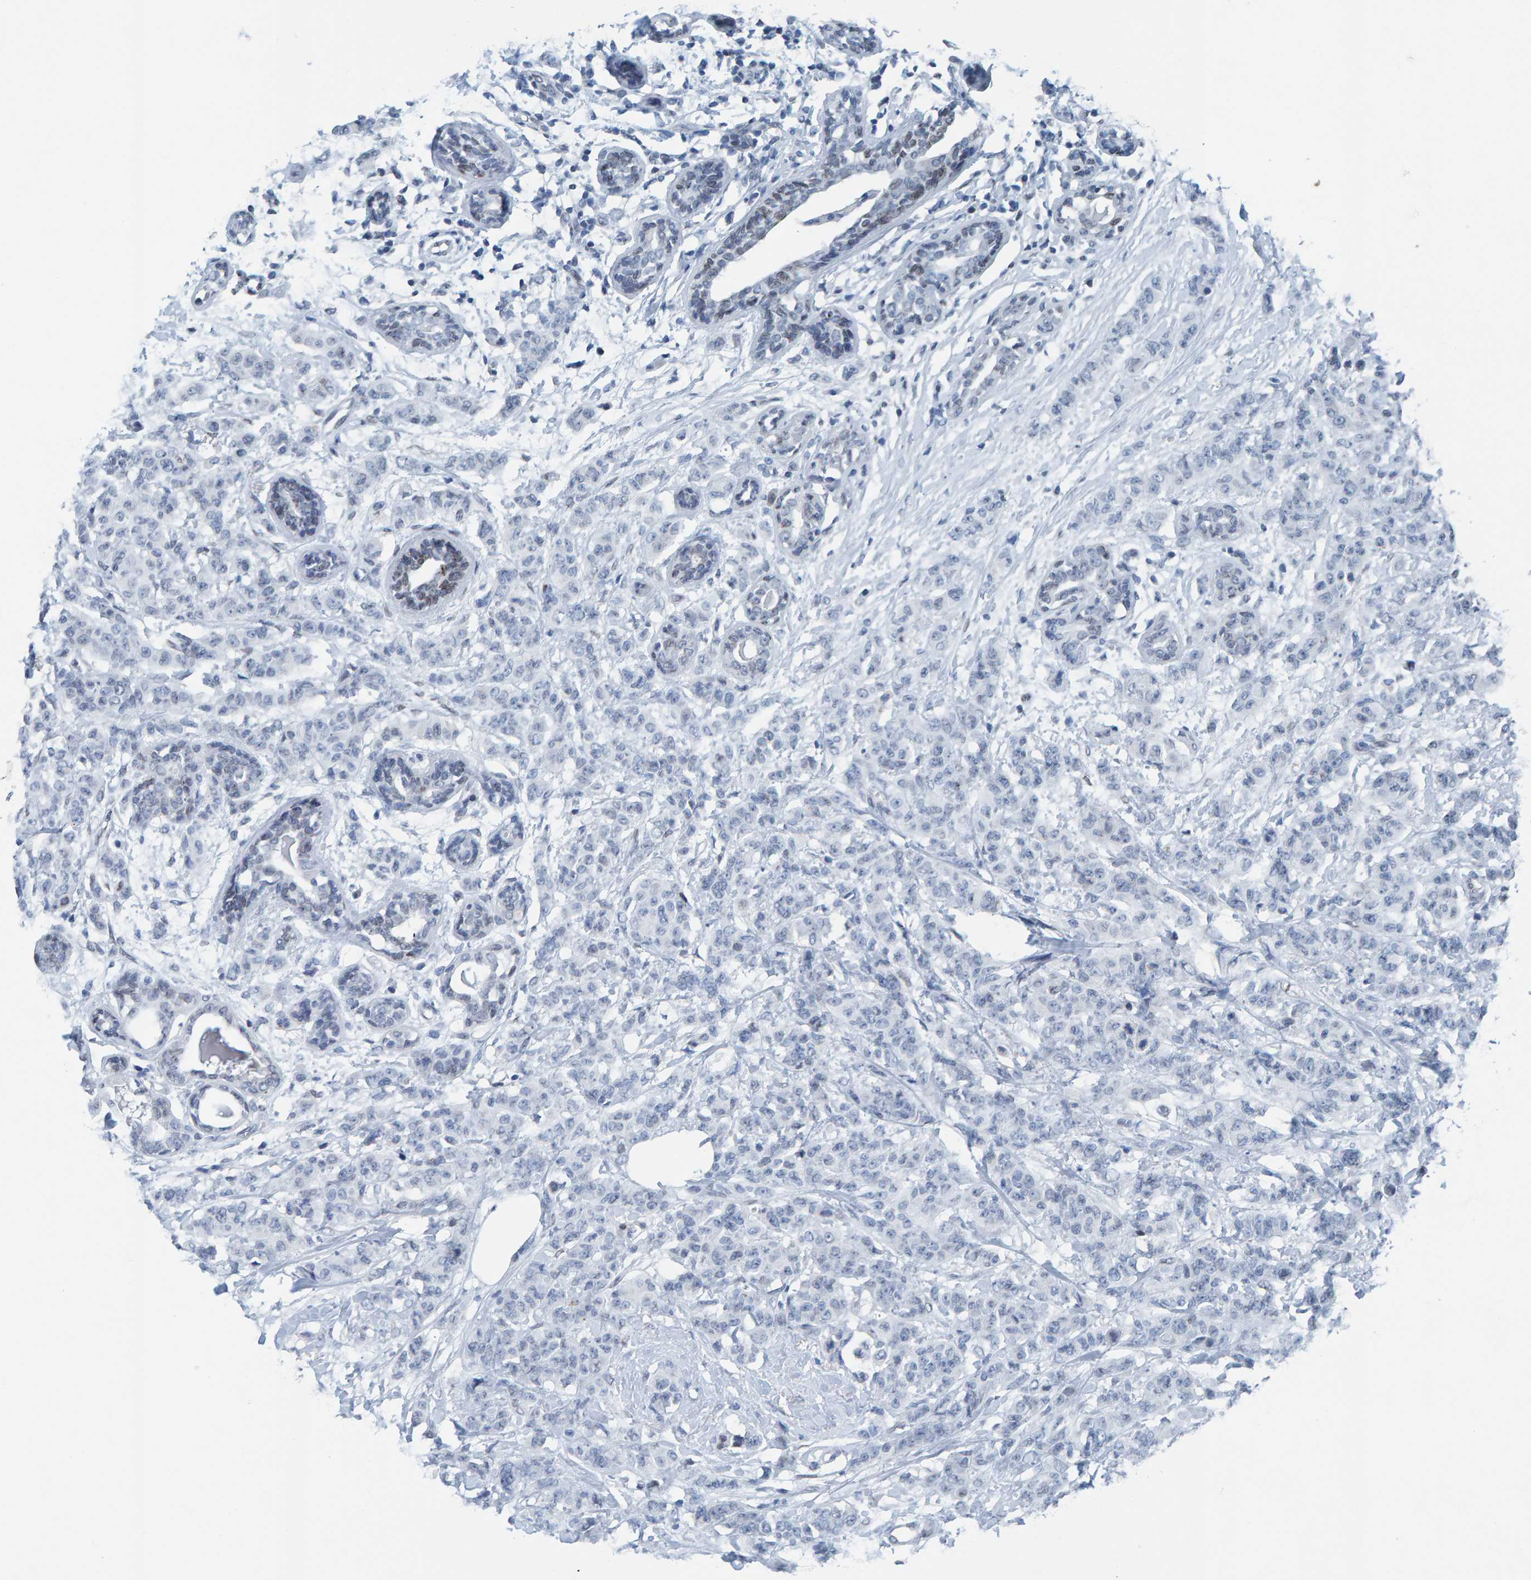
{"staining": {"intensity": "negative", "quantity": "none", "location": "none"}, "tissue": "breast cancer", "cell_type": "Tumor cells", "image_type": "cancer", "snomed": [{"axis": "morphology", "description": "Normal tissue, NOS"}, {"axis": "morphology", "description": "Duct carcinoma"}, {"axis": "topography", "description": "Breast"}], "caption": "DAB (3,3'-diaminobenzidine) immunohistochemical staining of human breast cancer demonstrates no significant expression in tumor cells.", "gene": "LMNB2", "patient": {"sex": "female", "age": 40}}